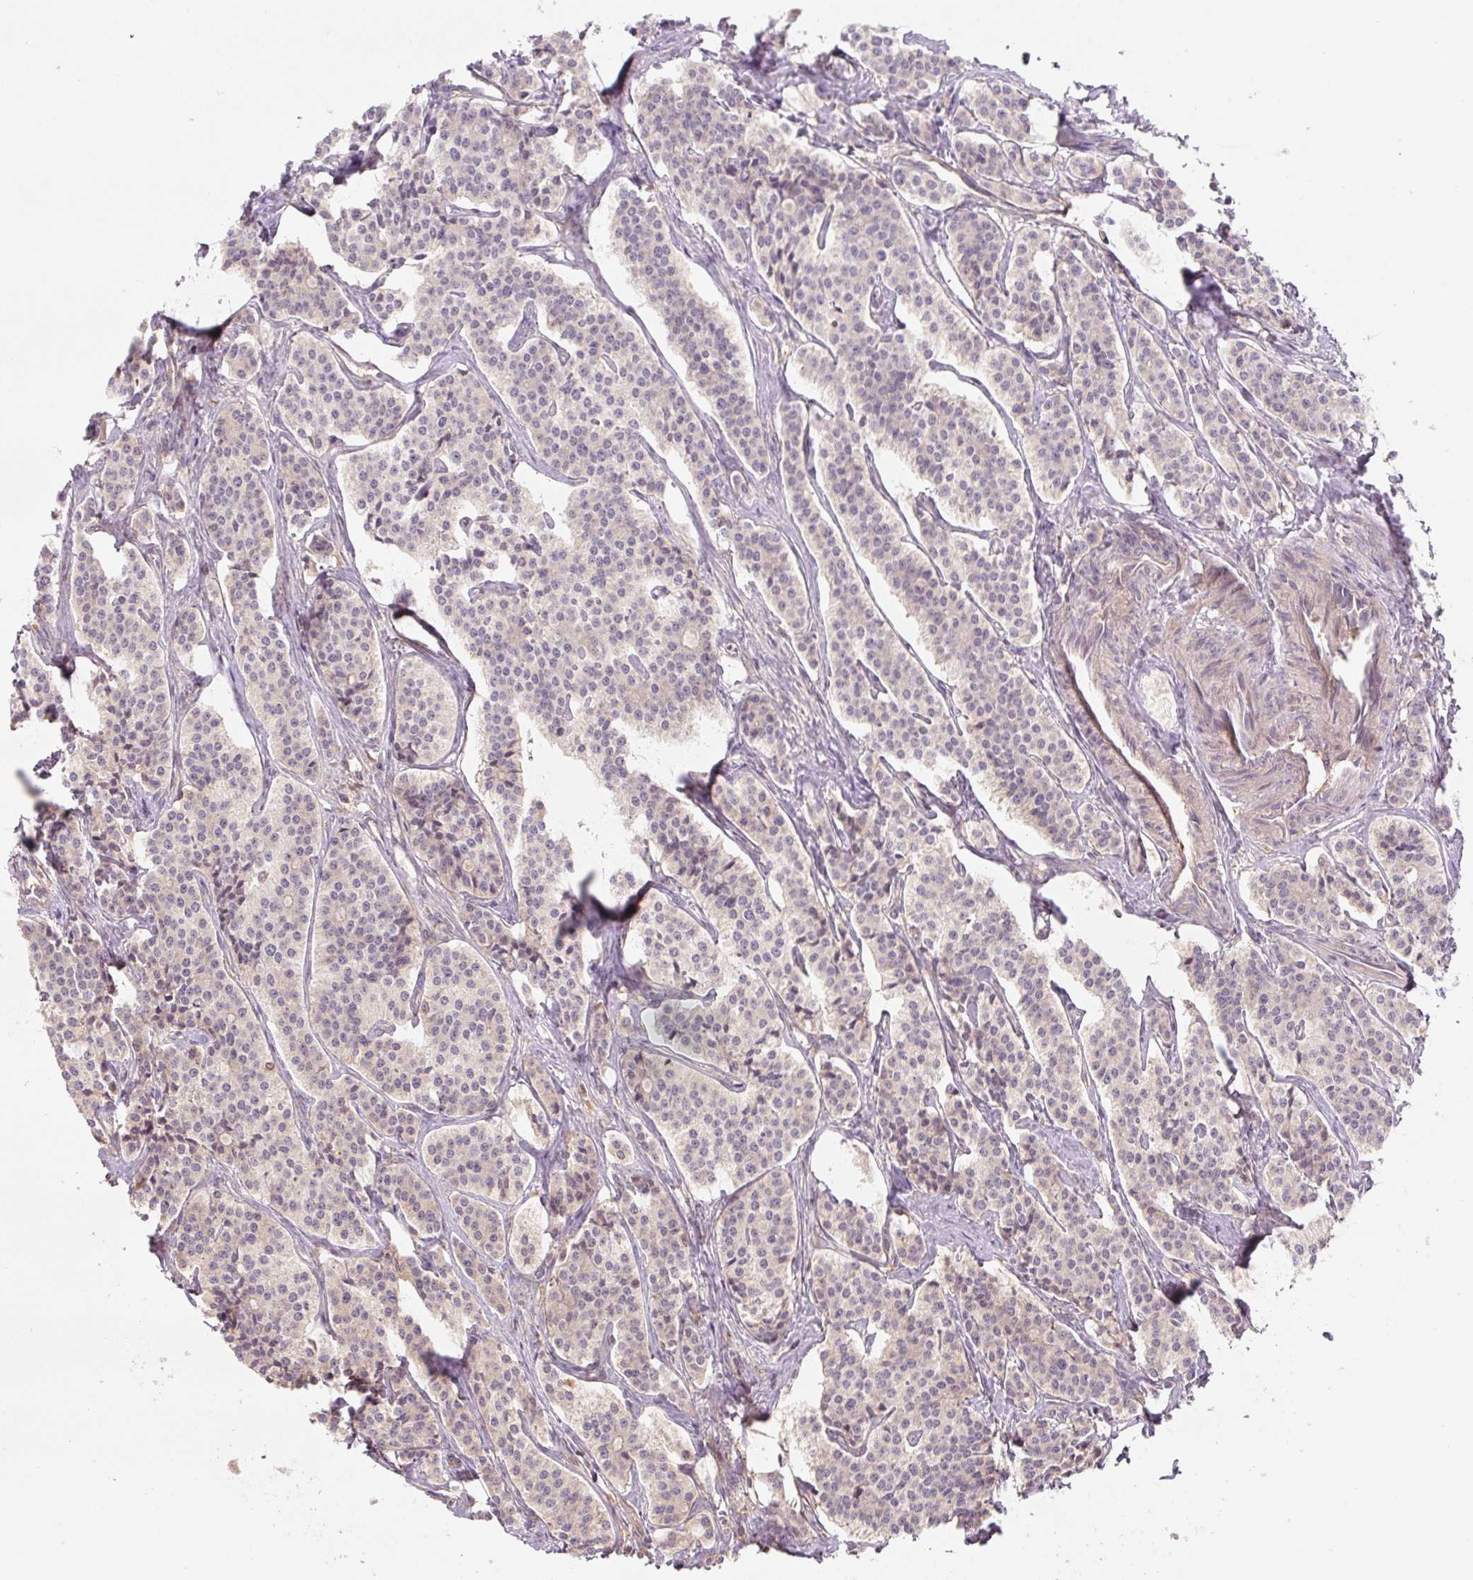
{"staining": {"intensity": "negative", "quantity": "none", "location": "none"}, "tissue": "carcinoid", "cell_type": "Tumor cells", "image_type": "cancer", "snomed": [{"axis": "morphology", "description": "Carcinoid, malignant, NOS"}, {"axis": "topography", "description": "Small intestine"}], "caption": "This is an IHC histopathology image of carcinoid (malignant). There is no positivity in tumor cells.", "gene": "C2orf73", "patient": {"sex": "male", "age": 63}}